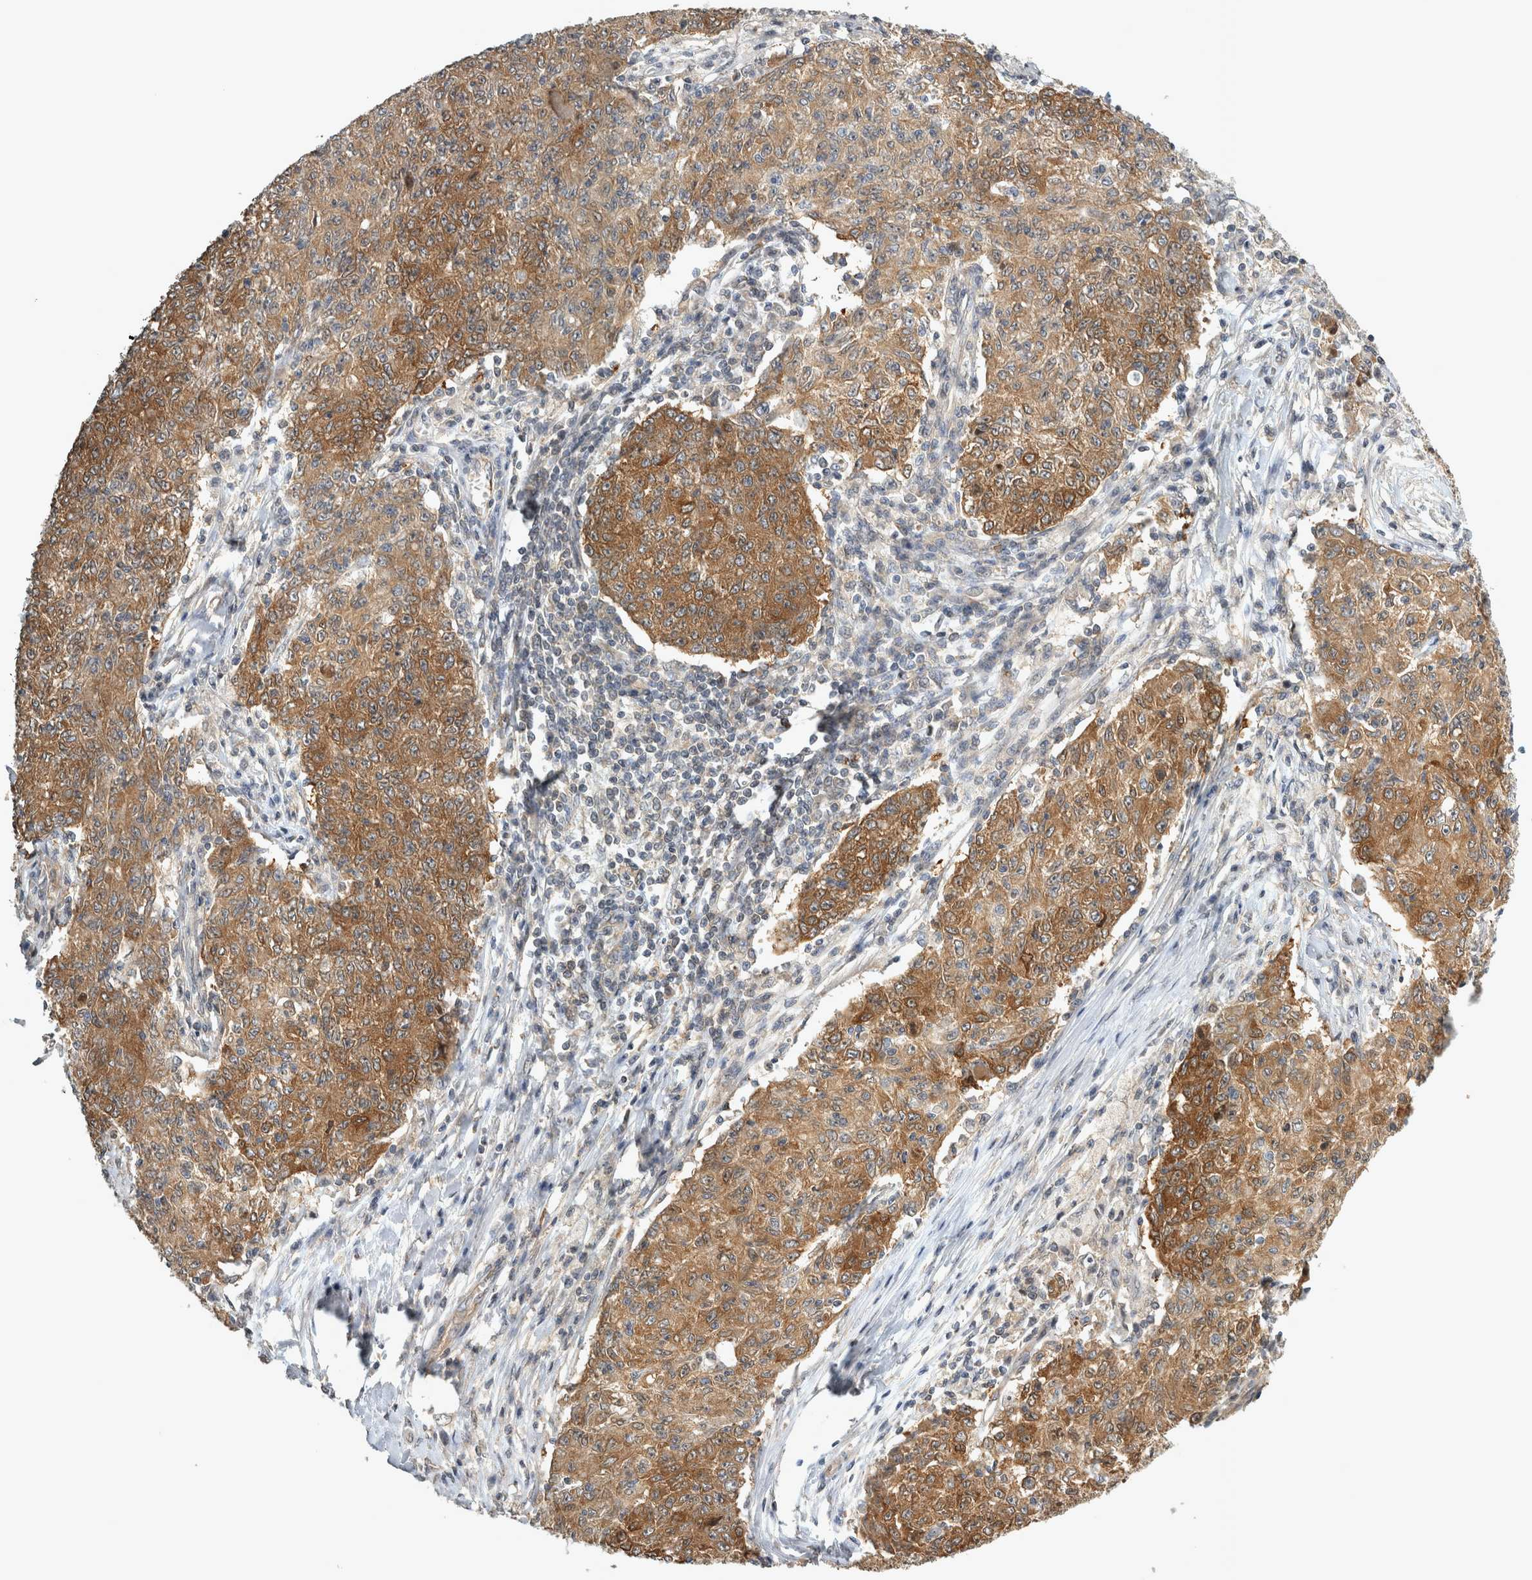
{"staining": {"intensity": "moderate", "quantity": ">75%", "location": "cytoplasmic/membranous"}, "tissue": "ovarian cancer", "cell_type": "Tumor cells", "image_type": "cancer", "snomed": [{"axis": "morphology", "description": "Carcinoma, endometroid"}, {"axis": "topography", "description": "Ovary"}], "caption": "Protein expression analysis of human ovarian endometroid carcinoma reveals moderate cytoplasmic/membranous staining in about >75% of tumor cells.", "gene": "TRMT61B", "patient": {"sex": "female", "age": 42}}